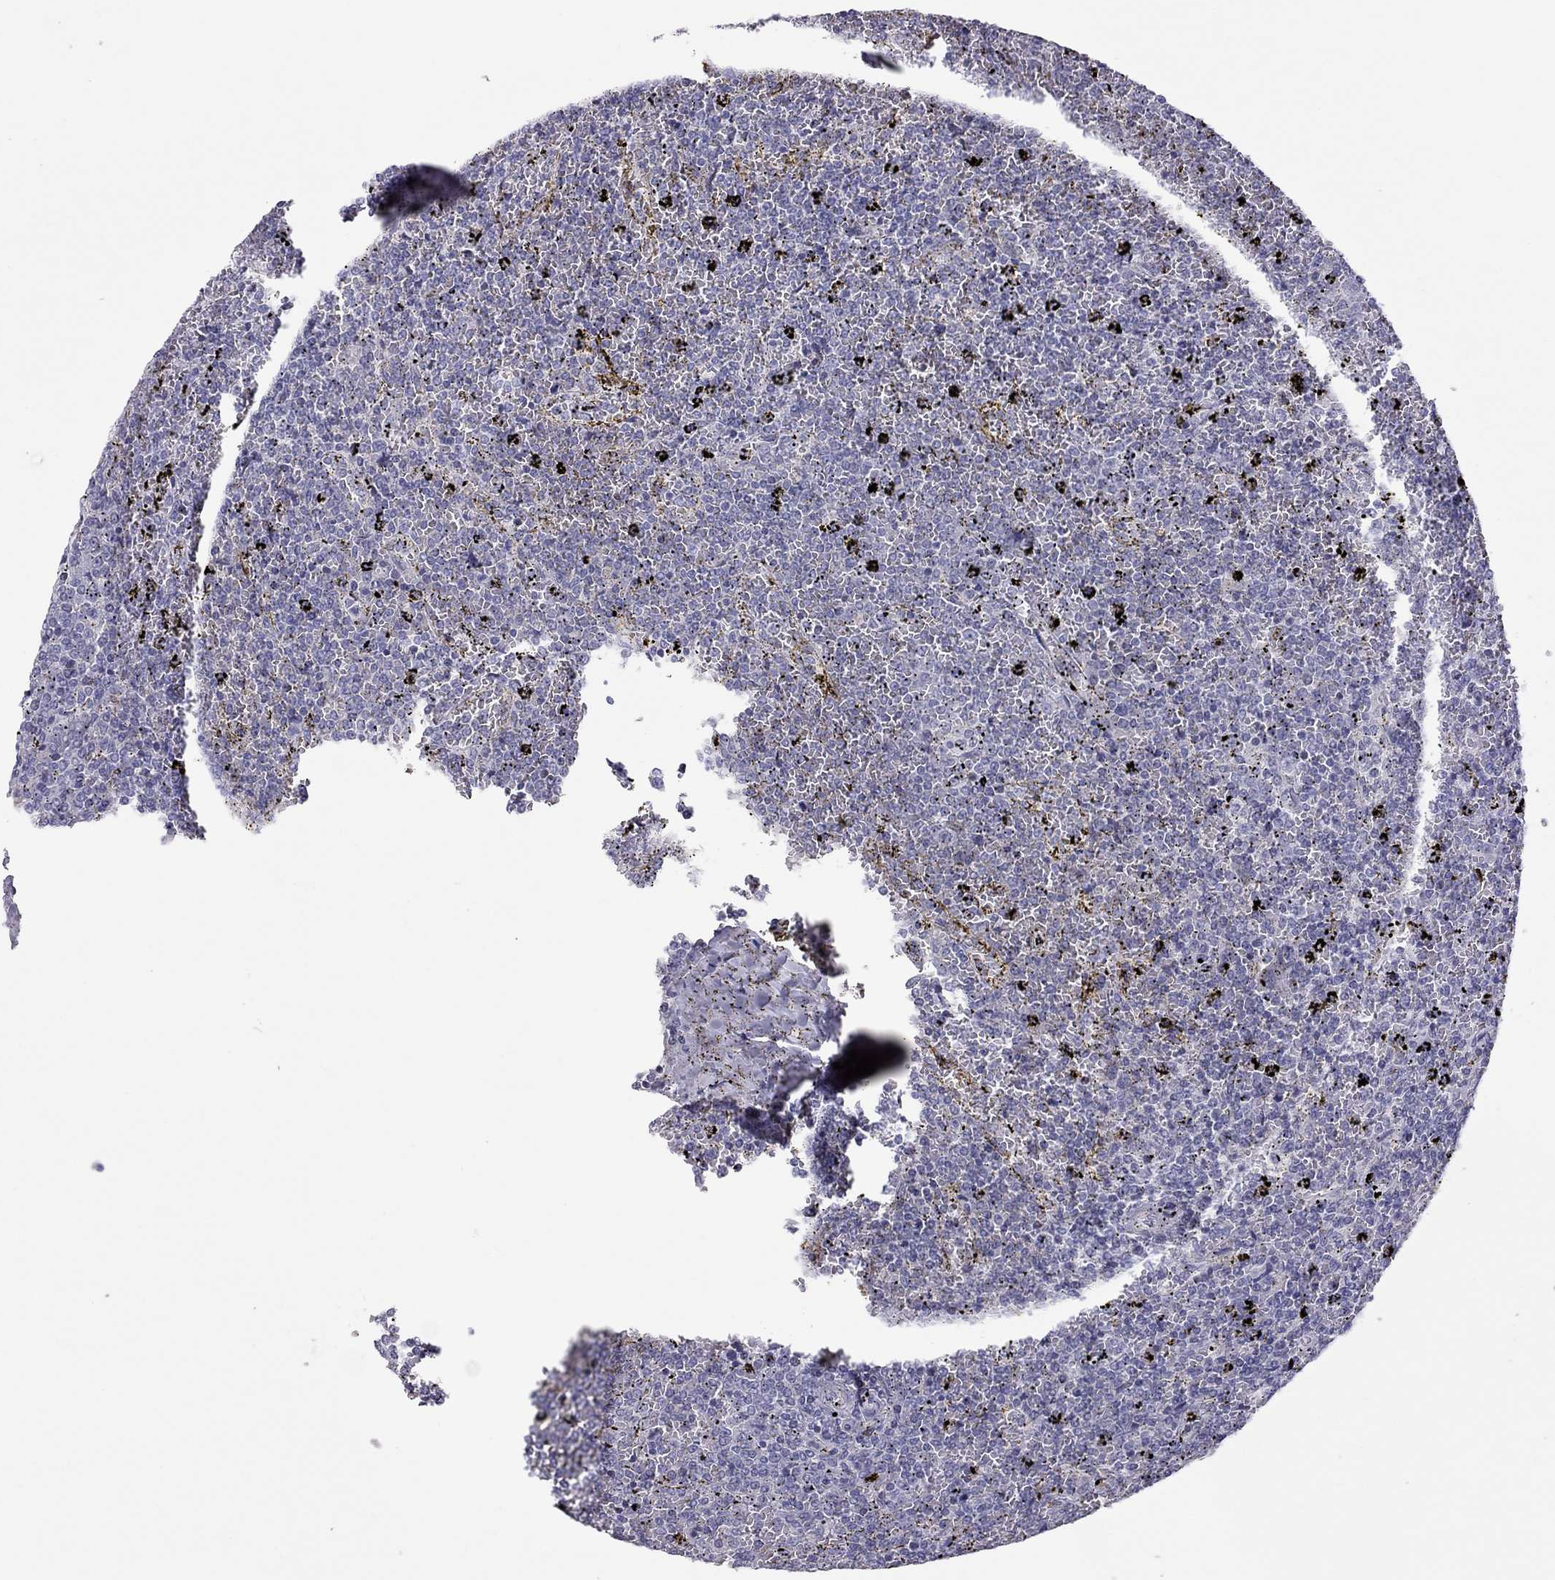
{"staining": {"intensity": "negative", "quantity": "none", "location": "none"}, "tissue": "lymphoma", "cell_type": "Tumor cells", "image_type": "cancer", "snomed": [{"axis": "morphology", "description": "Malignant lymphoma, non-Hodgkin's type, Low grade"}, {"axis": "topography", "description": "Spleen"}], "caption": "IHC of human lymphoma displays no expression in tumor cells. The staining is performed using DAB (3,3'-diaminobenzidine) brown chromogen with nuclei counter-stained in using hematoxylin.", "gene": "TEX14", "patient": {"sex": "female", "age": 77}}